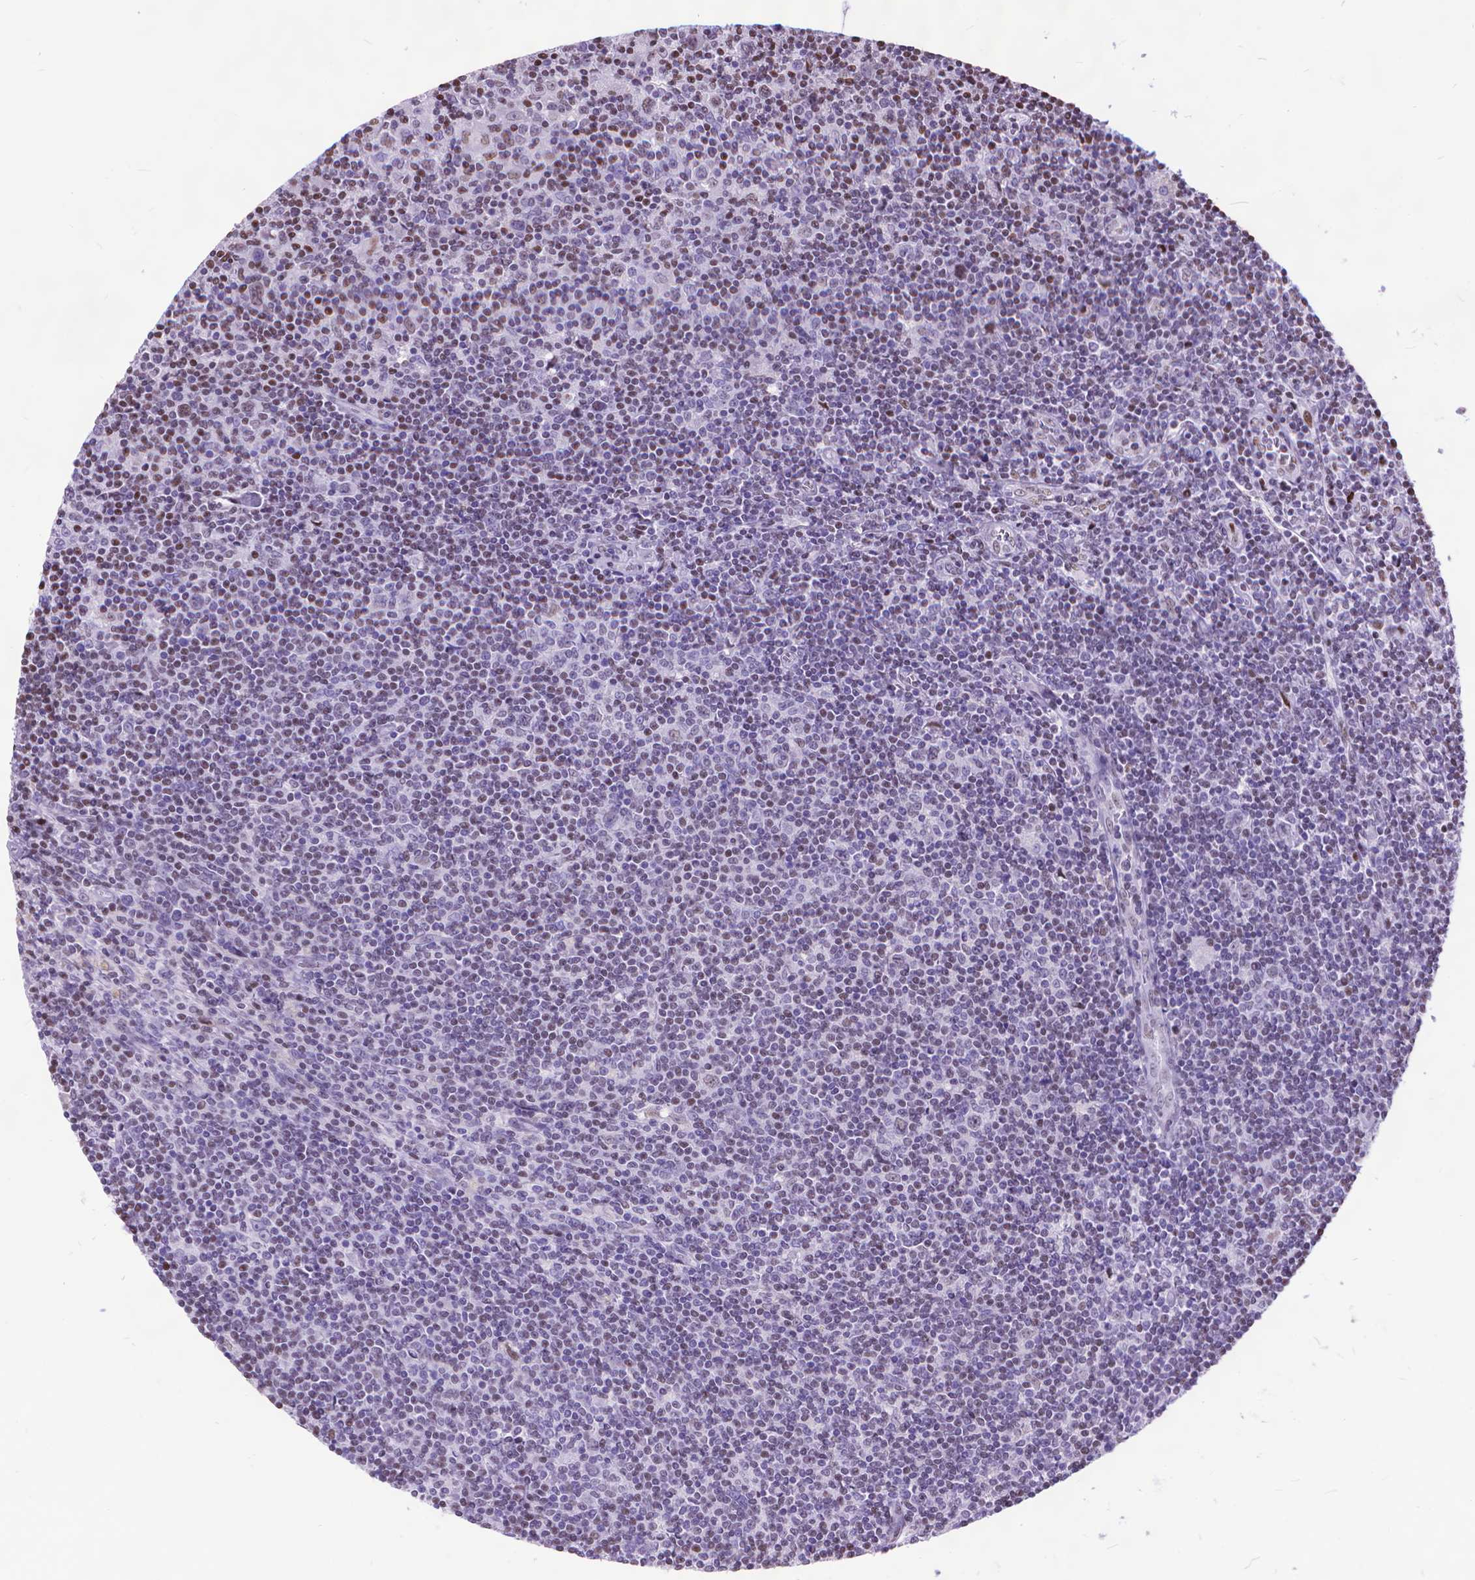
{"staining": {"intensity": "negative", "quantity": "none", "location": "none"}, "tissue": "lymphoma", "cell_type": "Tumor cells", "image_type": "cancer", "snomed": [{"axis": "morphology", "description": "Hodgkin's disease, NOS"}, {"axis": "topography", "description": "Lymph node"}], "caption": "Immunohistochemistry (IHC) of Hodgkin's disease exhibits no expression in tumor cells.", "gene": "POLE4", "patient": {"sex": "male", "age": 40}}